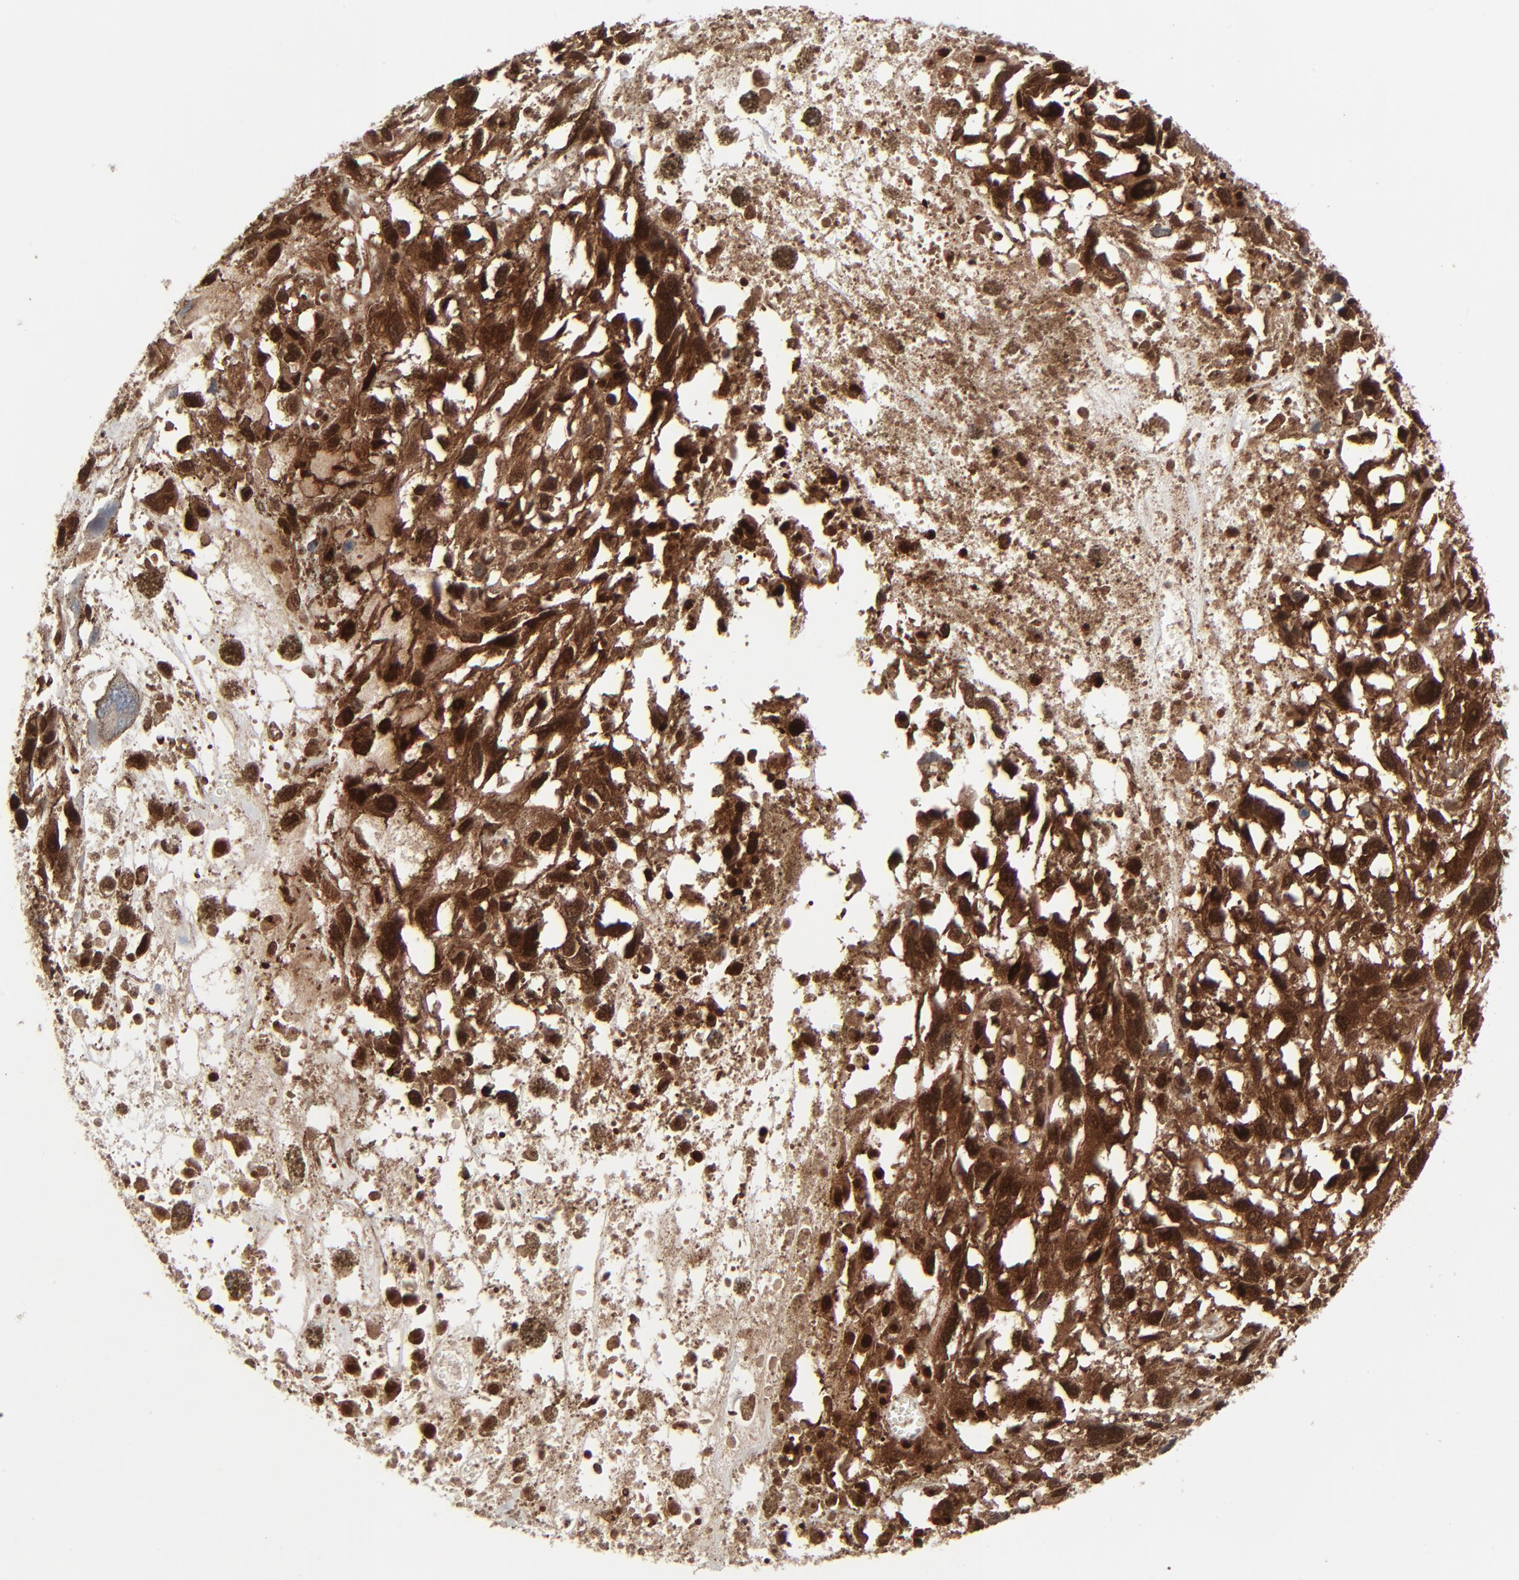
{"staining": {"intensity": "strong", "quantity": ">75%", "location": "cytoplasmic/membranous,nuclear"}, "tissue": "melanoma", "cell_type": "Tumor cells", "image_type": "cancer", "snomed": [{"axis": "morphology", "description": "Malignant melanoma, Metastatic site"}, {"axis": "topography", "description": "Lymph node"}], "caption": "Tumor cells reveal high levels of strong cytoplasmic/membranous and nuclear staining in about >75% of cells in malignant melanoma (metastatic site).", "gene": "AKT1", "patient": {"sex": "male", "age": 59}}